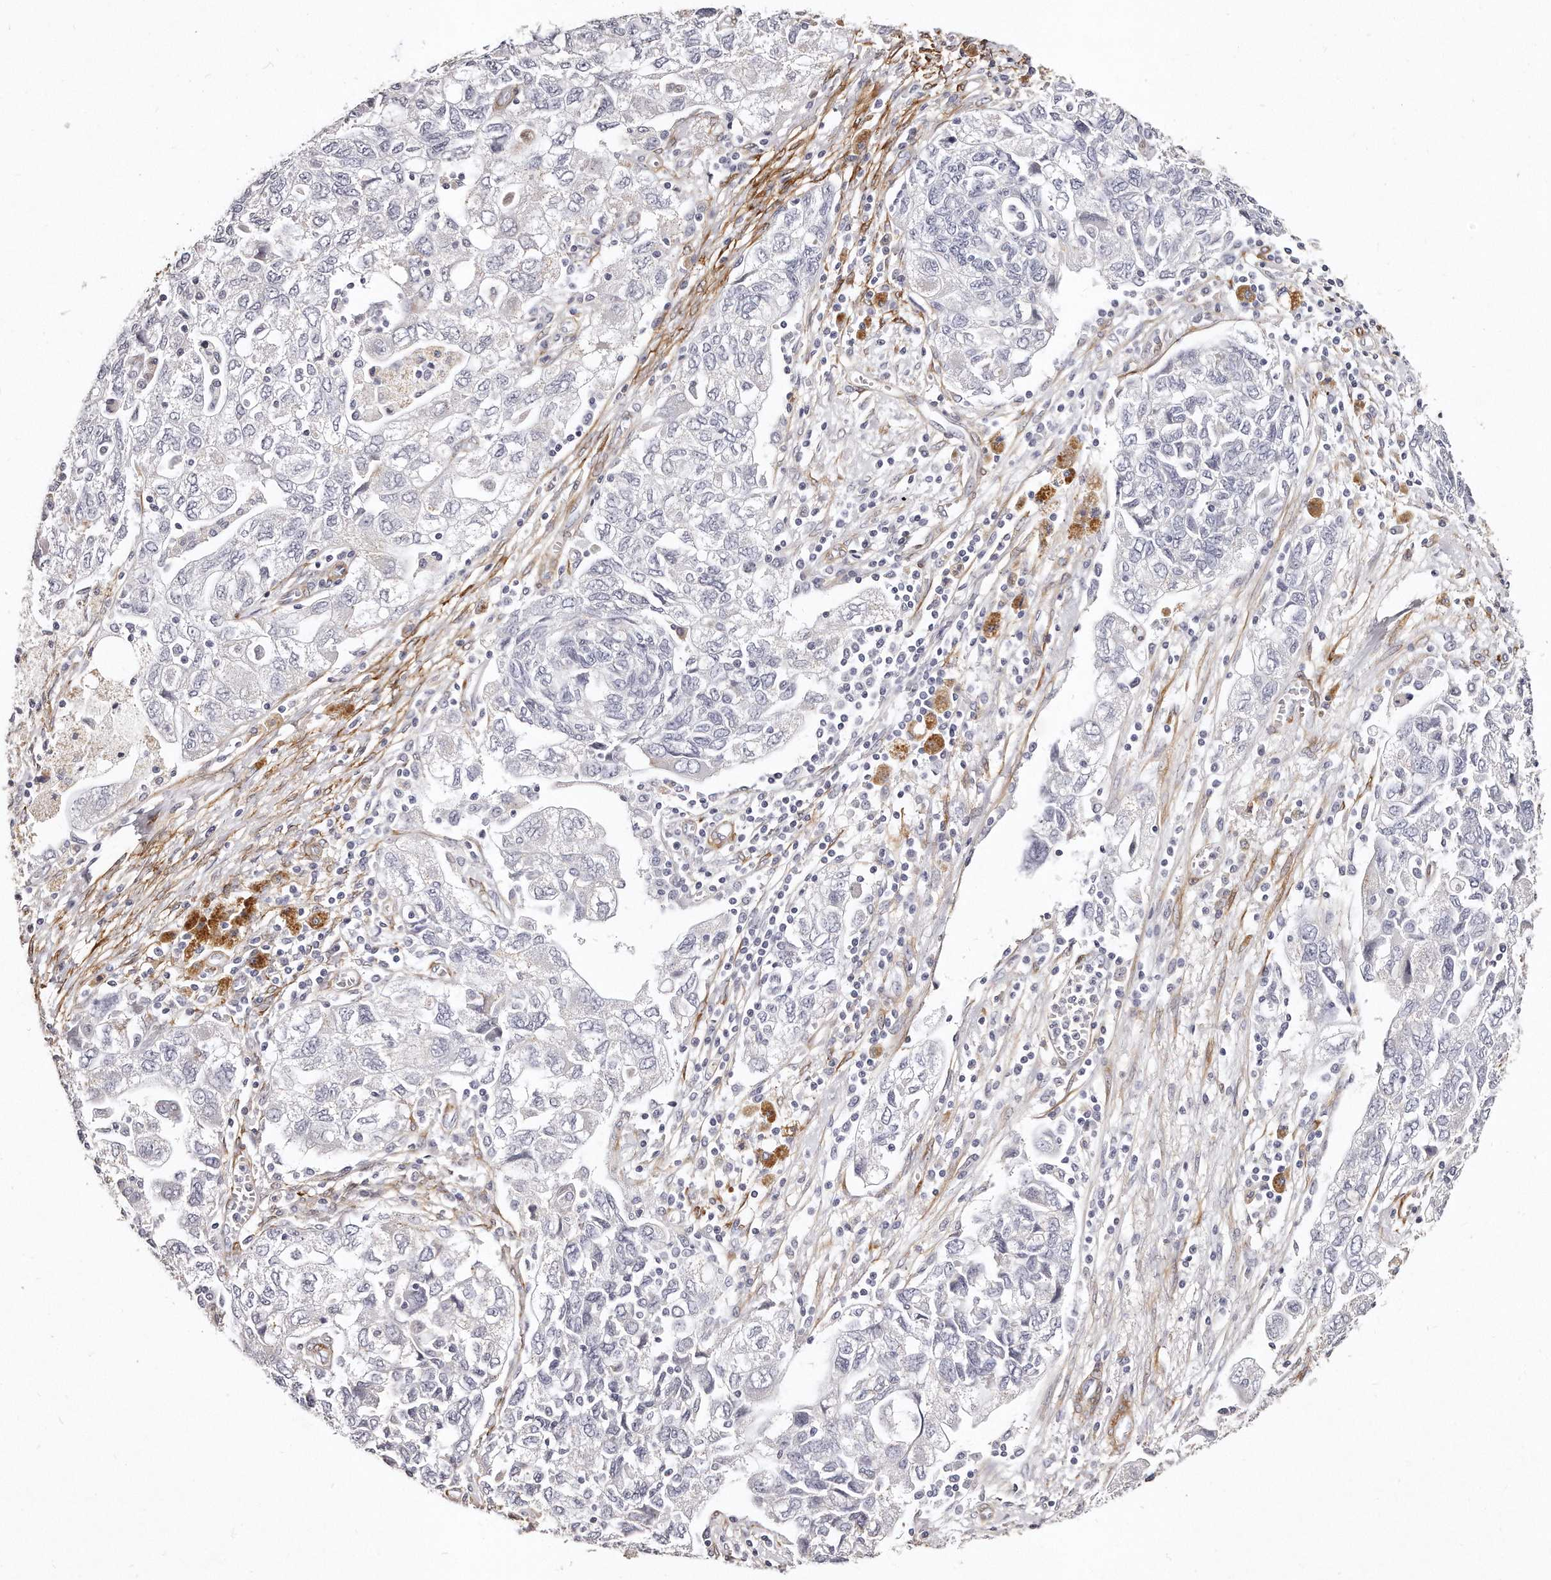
{"staining": {"intensity": "negative", "quantity": "none", "location": "none"}, "tissue": "ovarian cancer", "cell_type": "Tumor cells", "image_type": "cancer", "snomed": [{"axis": "morphology", "description": "Carcinoma, NOS"}, {"axis": "morphology", "description": "Cystadenocarcinoma, serous, NOS"}, {"axis": "topography", "description": "Ovary"}], "caption": "This is a image of immunohistochemistry (IHC) staining of ovarian carcinoma, which shows no expression in tumor cells.", "gene": "LMOD1", "patient": {"sex": "female", "age": 69}}